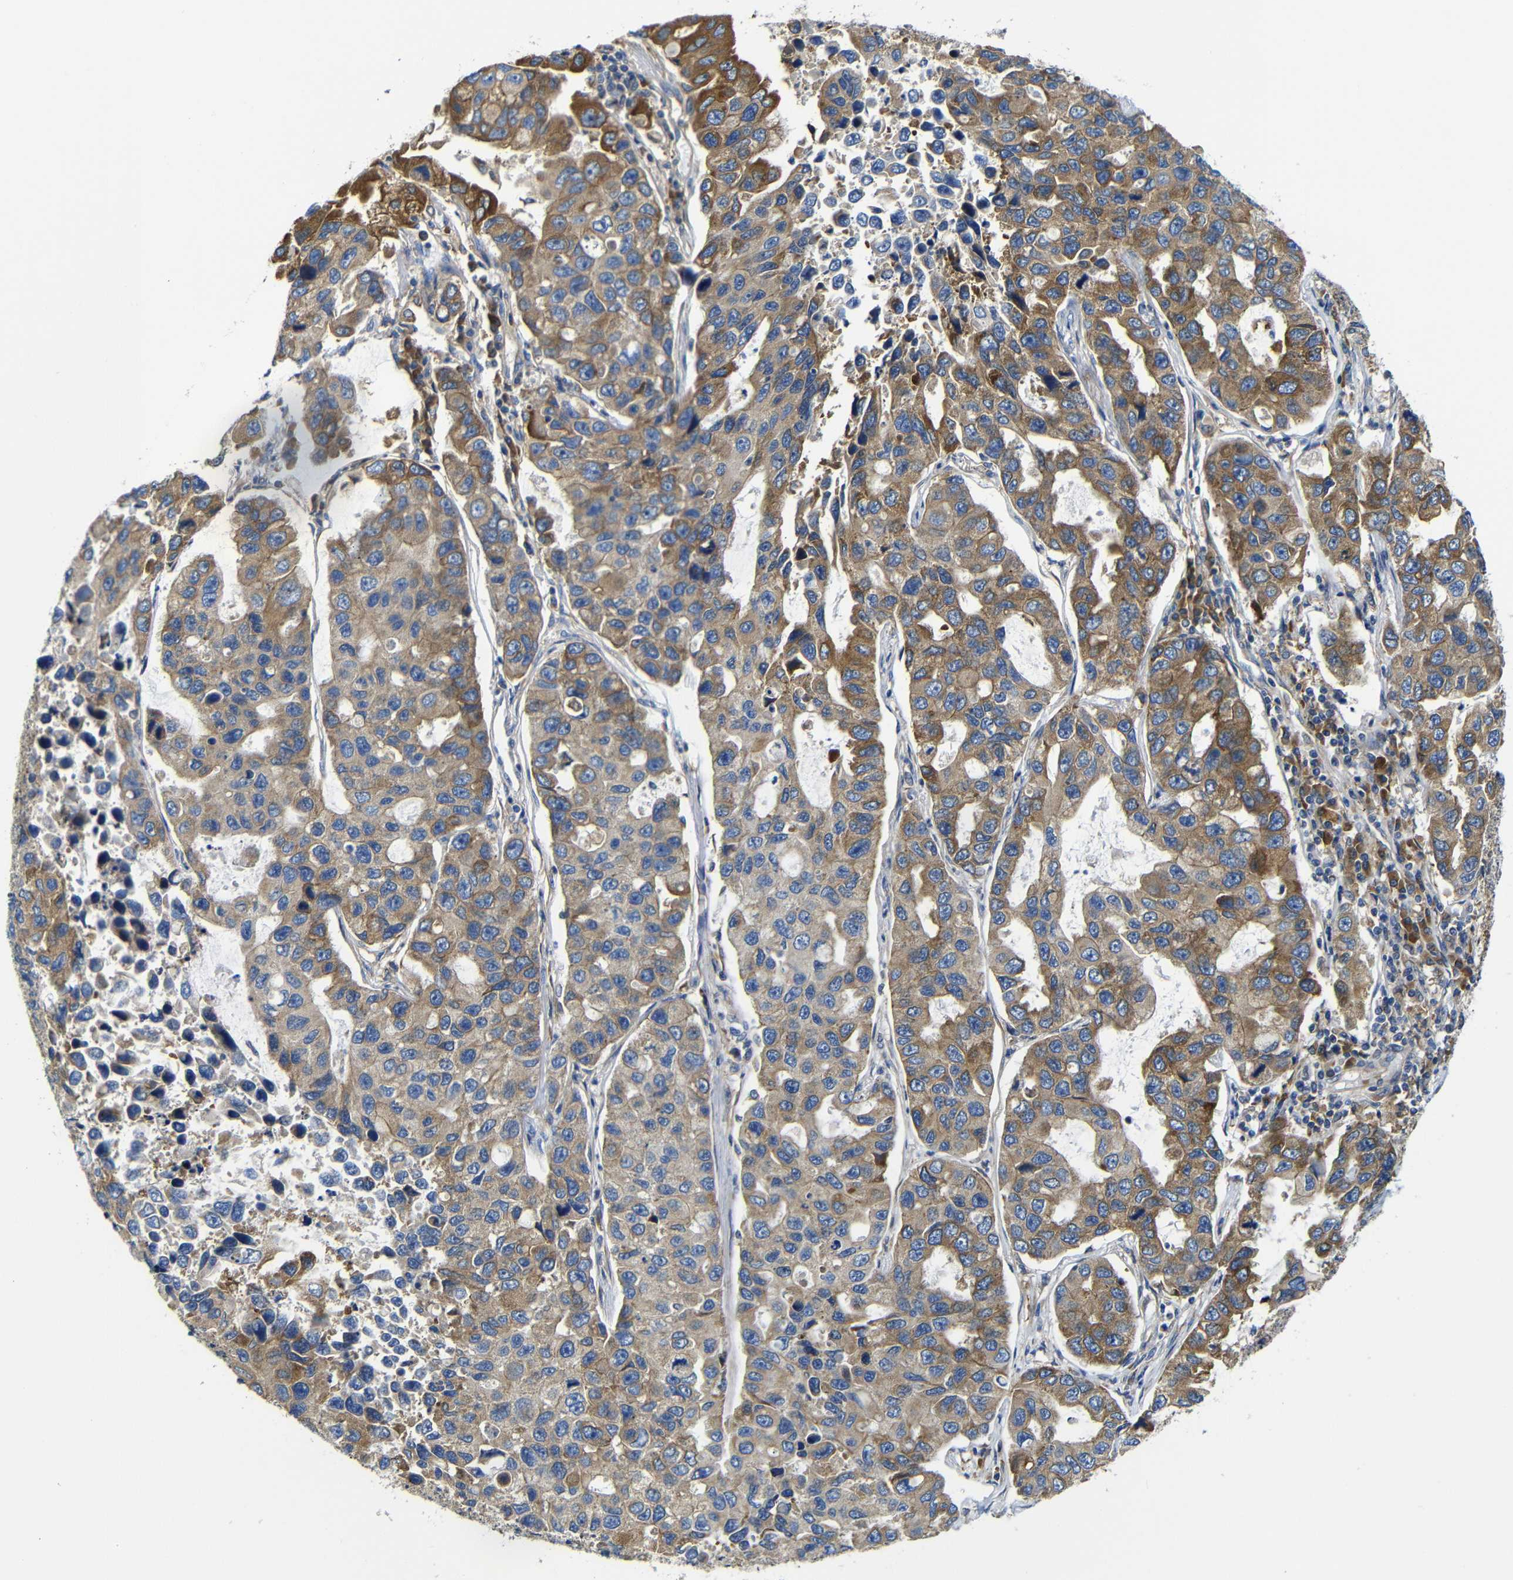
{"staining": {"intensity": "moderate", "quantity": ">75%", "location": "cytoplasmic/membranous"}, "tissue": "lung cancer", "cell_type": "Tumor cells", "image_type": "cancer", "snomed": [{"axis": "morphology", "description": "Adenocarcinoma, NOS"}, {"axis": "topography", "description": "Lung"}], "caption": "This image demonstrates lung cancer stained with IHC to label a protein in brown. The cytoplasmic/membranous of tumor cells show moderate positivity for the protein. Nuclei are counter-stained blue.", "gene": "CLCC1", "patient": {"sex": "male", "age": 64}}